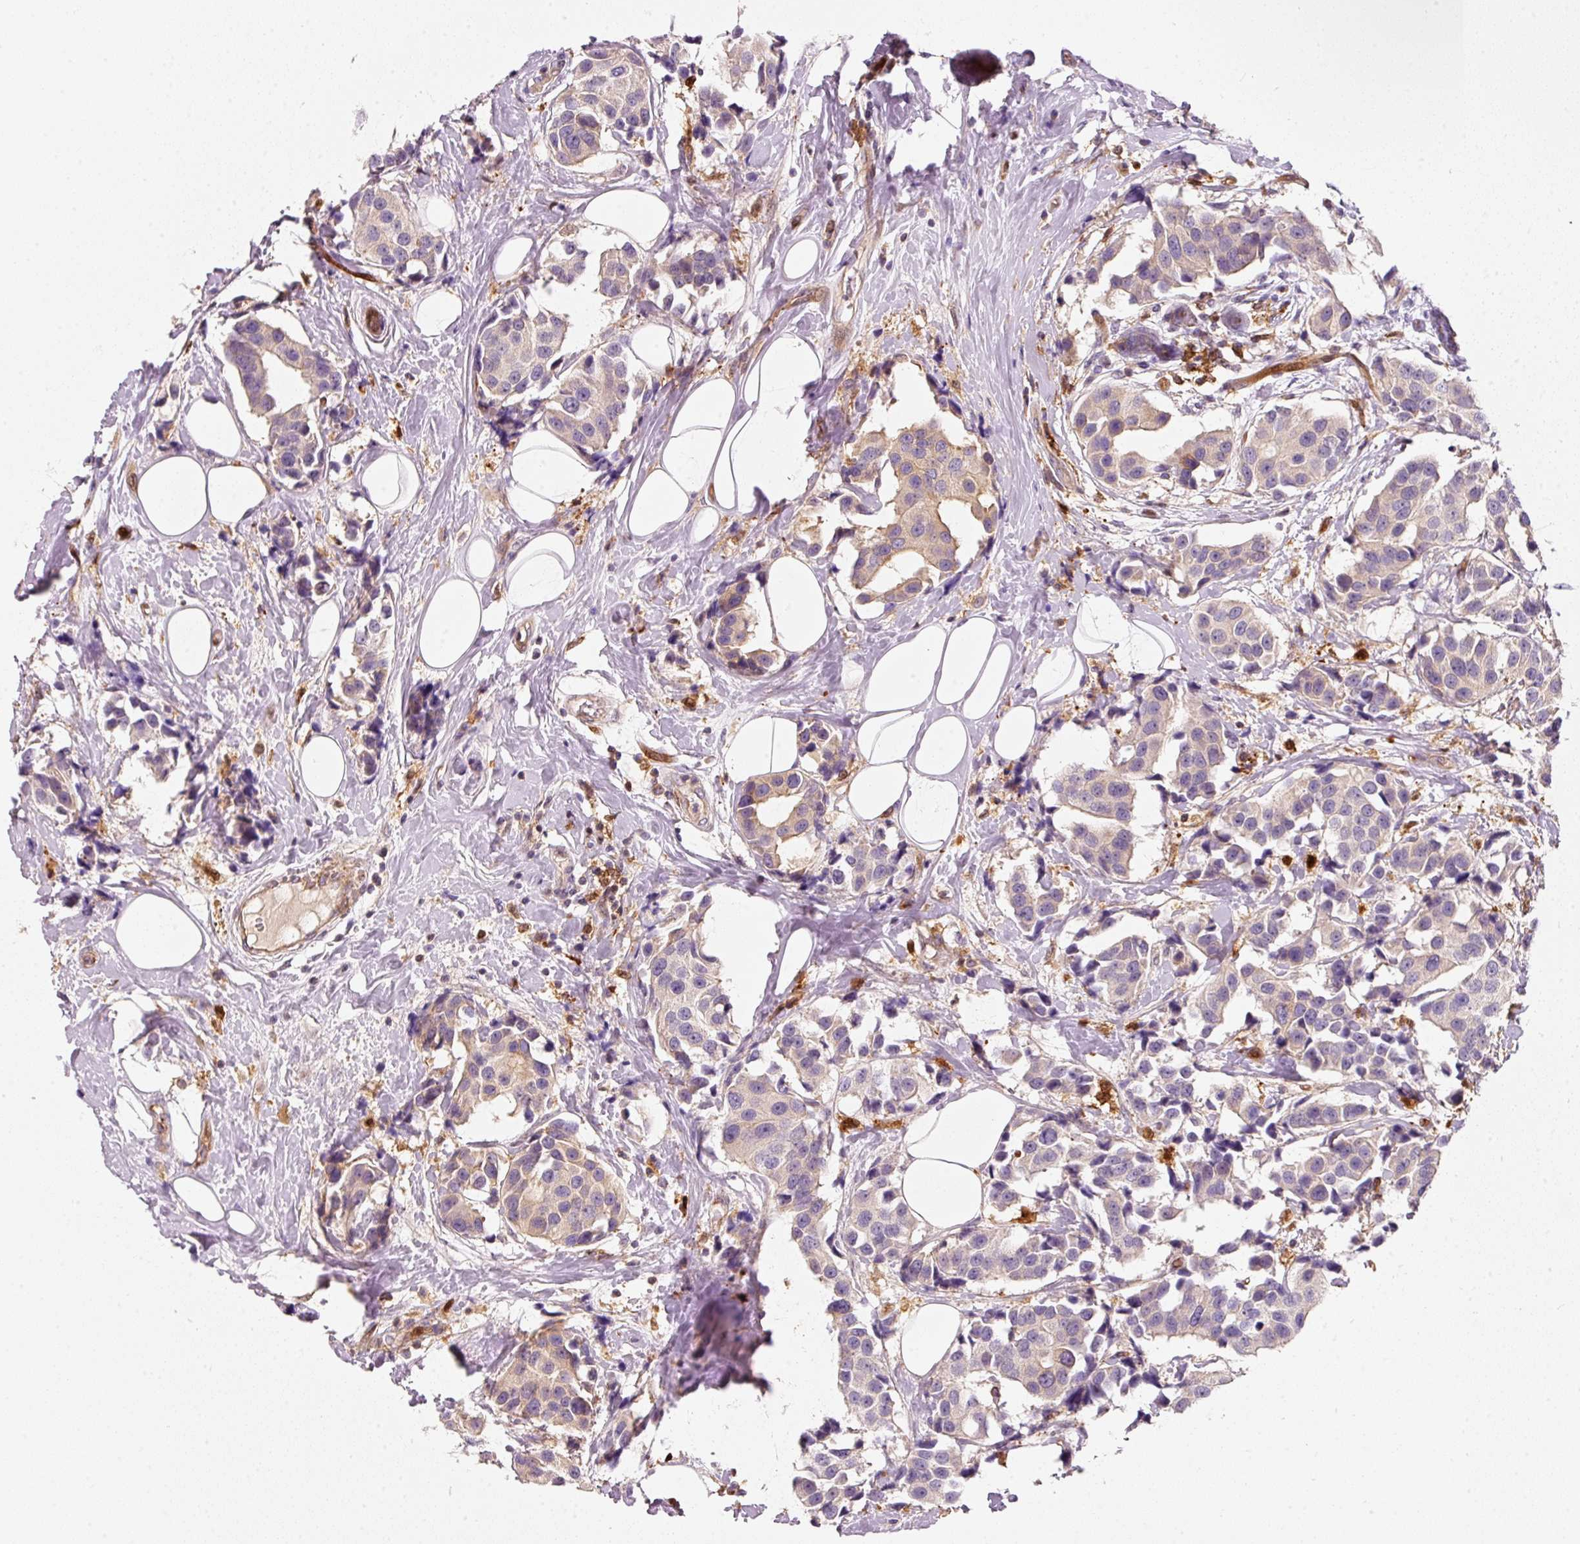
{"staining": {"intensity": "weak", "quantity": "<25%", "location": "cytoplasmic/membranous"}, "tissue": "breast cancer", "cell_type": "Tumor cells", "image_type": "cancer", "snomed": [{"axis": "morphology", "description": "Normal tissue, NOS"}, {"axis": "morphology", "description": "Duct carcinoma"}, {"axis": "topography", "description": "Breast"}], "caption": "Immunohistochemical staining of breast cancer (invasive ductal carcinoma) reveals no significant positivity in tumor cells.", "gene": "IQGAP2", "patient": {"sex": "female", "age": 39}}